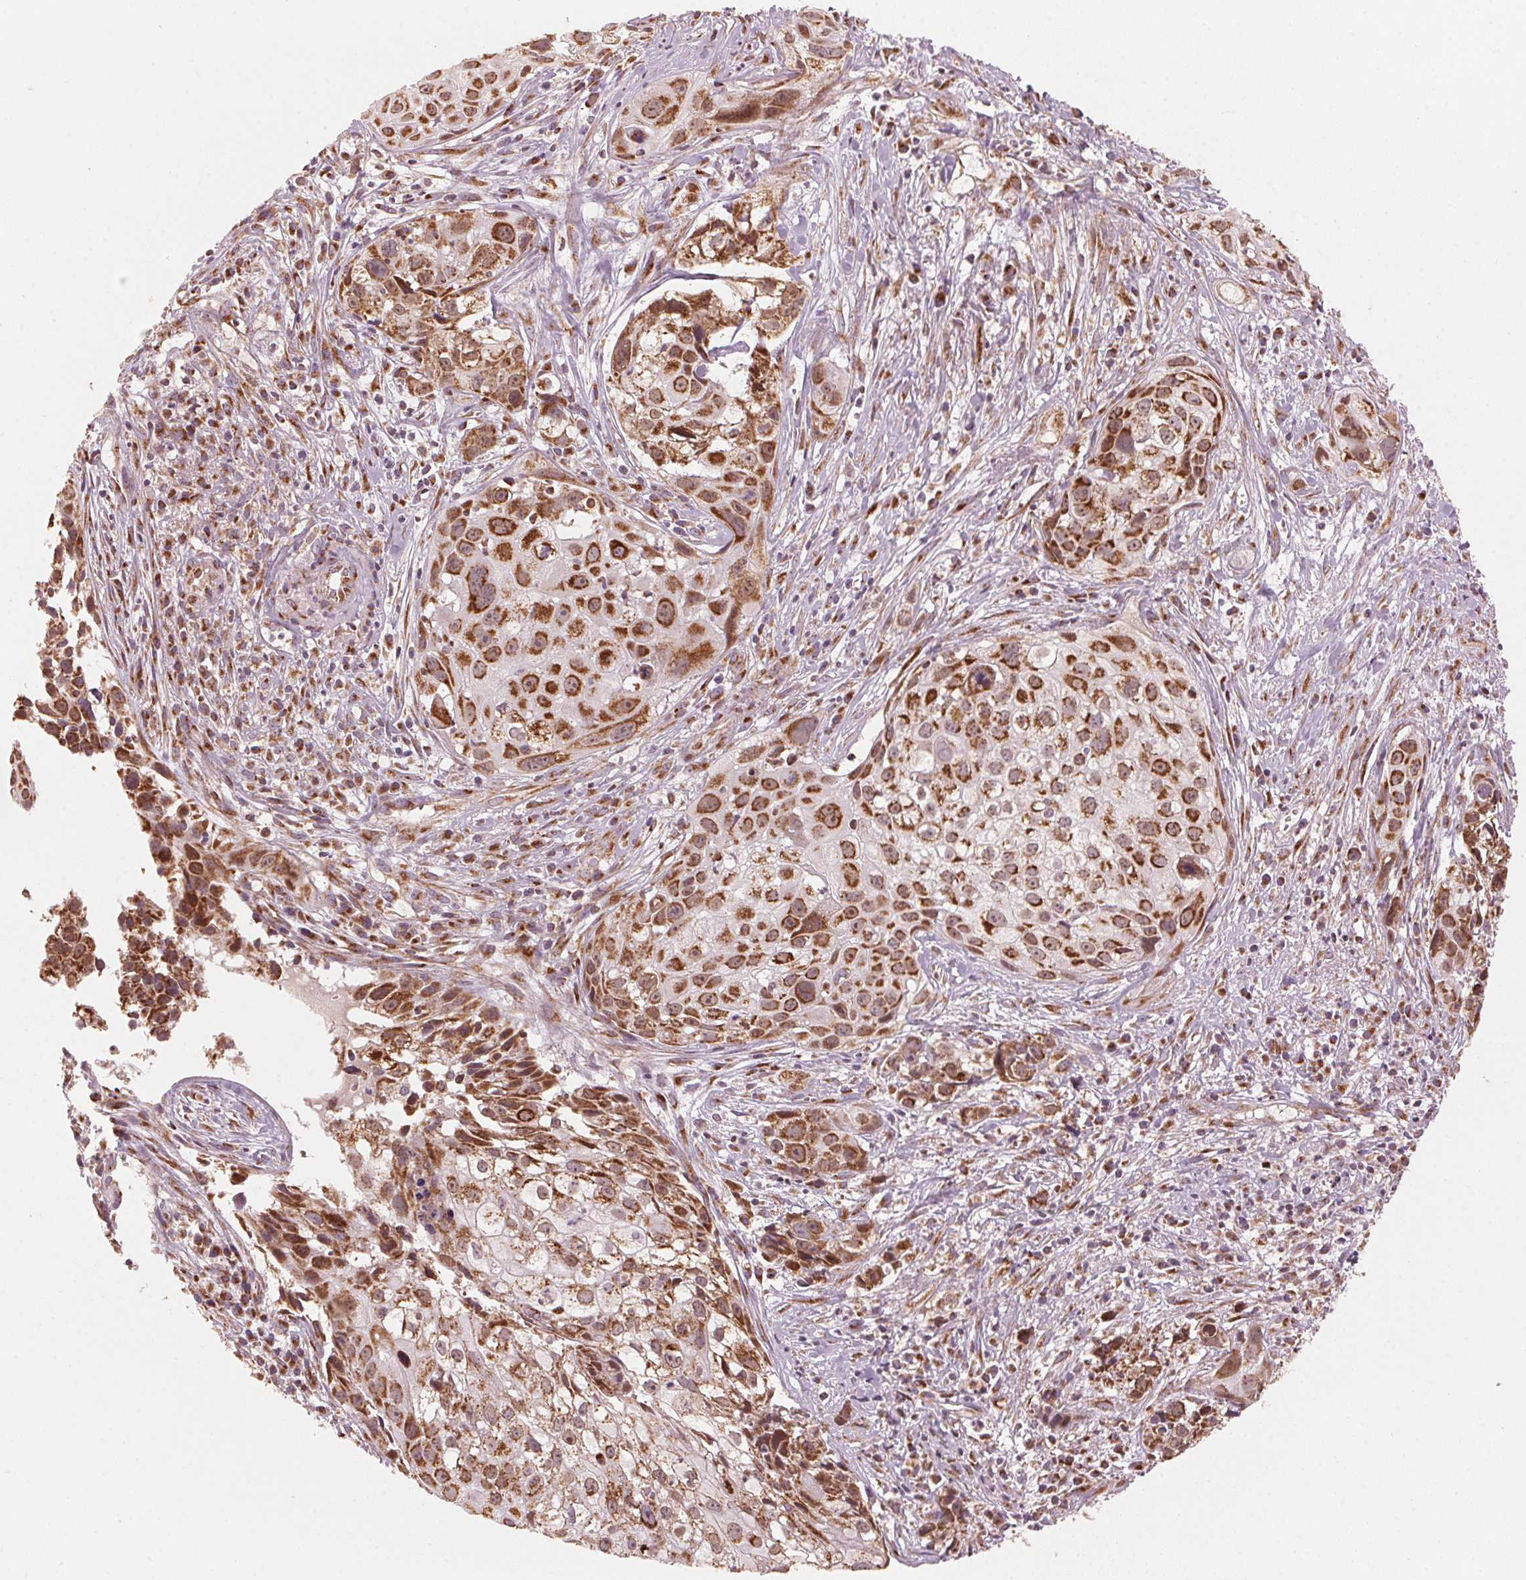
{"staining": {"intensity": "strong", "quantity": ">75%", "location": "cytoplasmic/membranous"}, "tissue": "cervical cancer", "cell_type": "Tumor cells", "image_type": "cancer", "snomed": [{"axis": "morphology", "description": "Squamous cell carcinoma, NOS"}, {"axis": "topography", "description": "Cervix"}], "caption": "Strong cytoplasmic/membranous positivity for a protein is seen in about >75% of tumor cells of squamous cell carcinoma (cervical) using immunohistochemistry (IHC).", "gene": "TOMM70", "patient": {"sex": "female", "age": 53}}